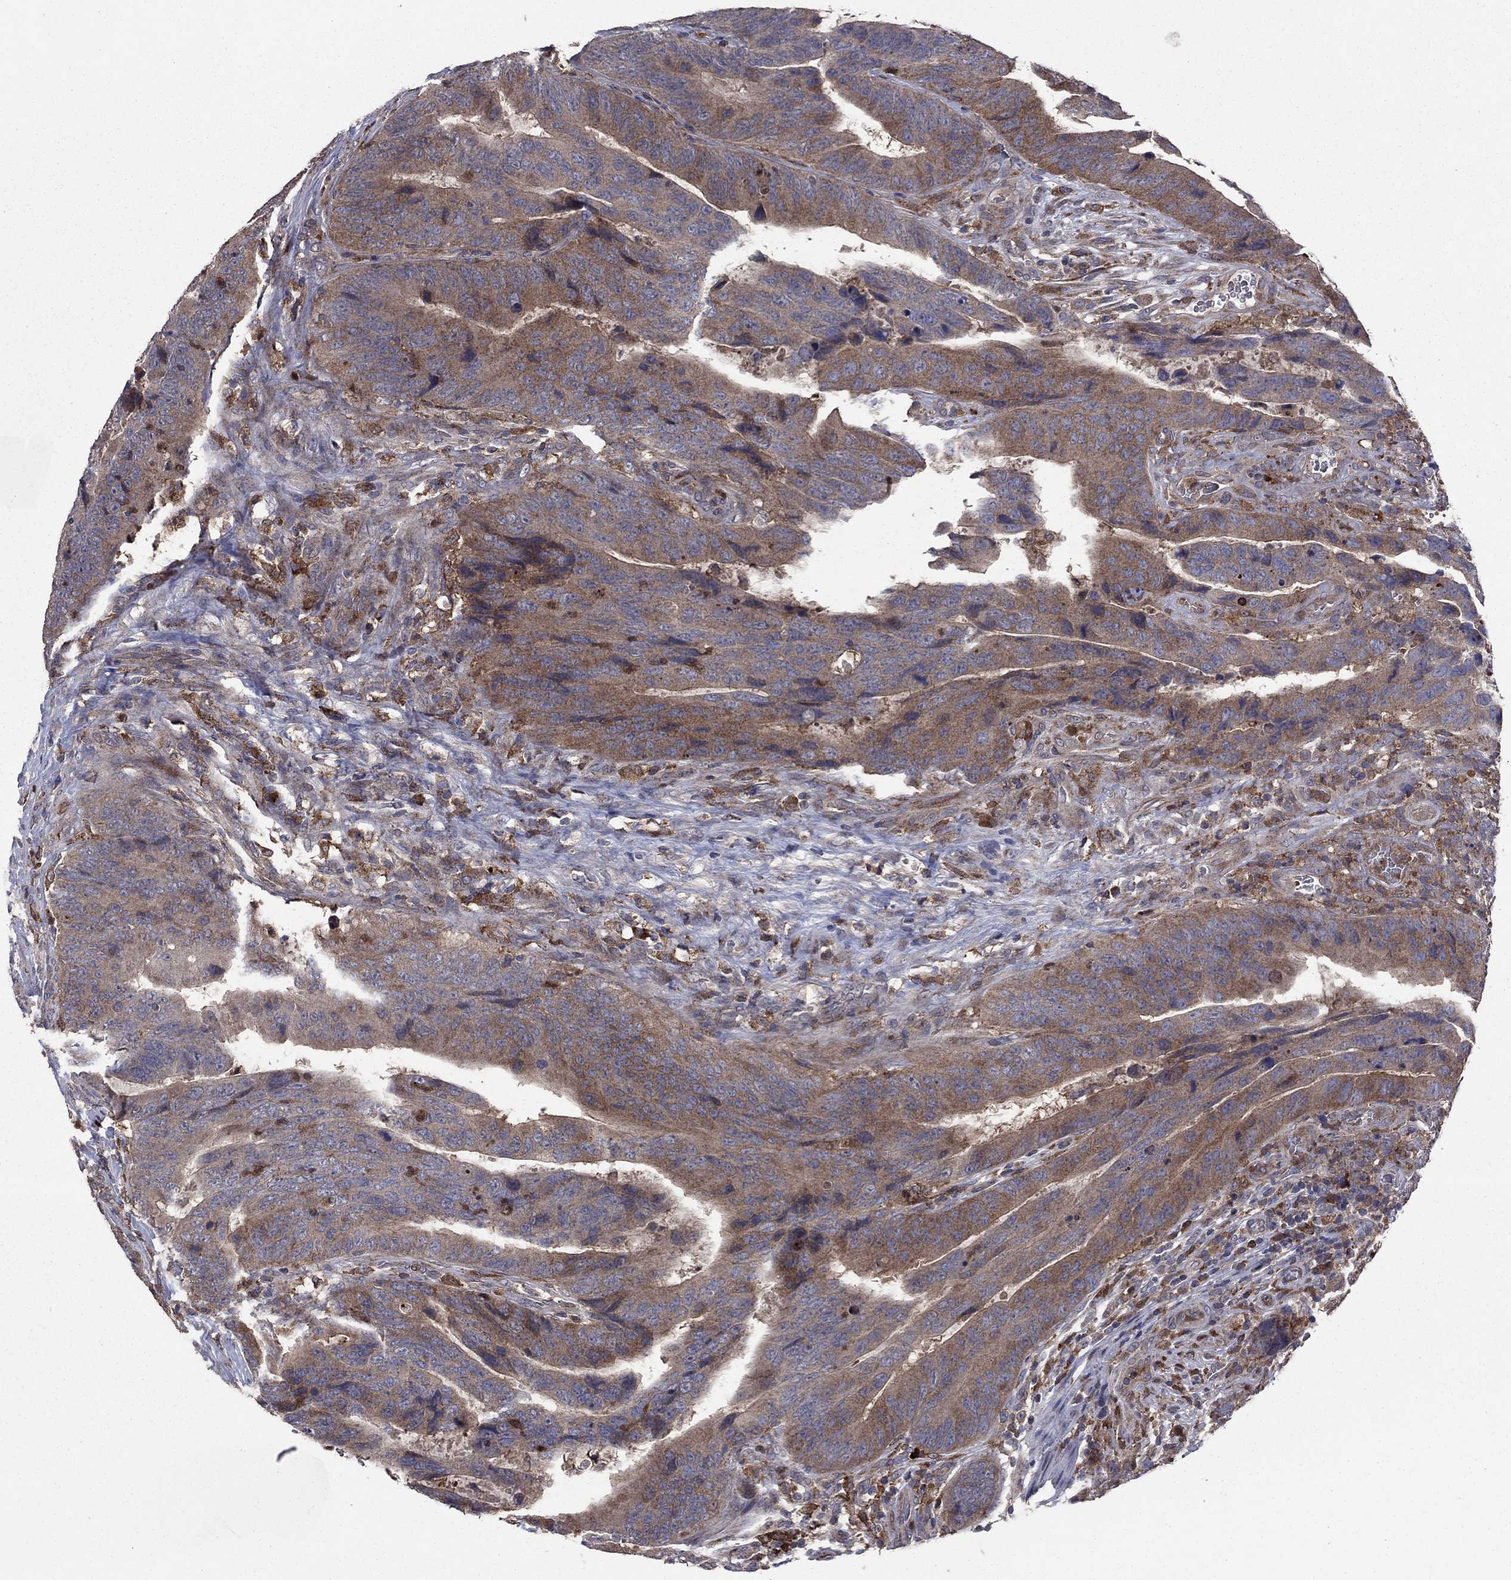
{"staining": {"intensity": "moderate", "quantity": ">75%", "location": "cytoplasmic/membranous"}, "tissue": "colorectal cancer", "cell_type": "Tumor cells", "image_type": "cancer", "snomed": [{"axis": "morphology", "description": "Adenocarcinoma, NOS"}, {"axis": "topography", "description": "Colon"}], "caption": "Immunohistochemical staining of human colorectal adenocarcinoma exhibits medium levels of moderate cytoplasmic/membranous positivity in approximately >75% of tumor cells.", "gene": "MEA1", "patient": {"sex": "female", "age": 56}}